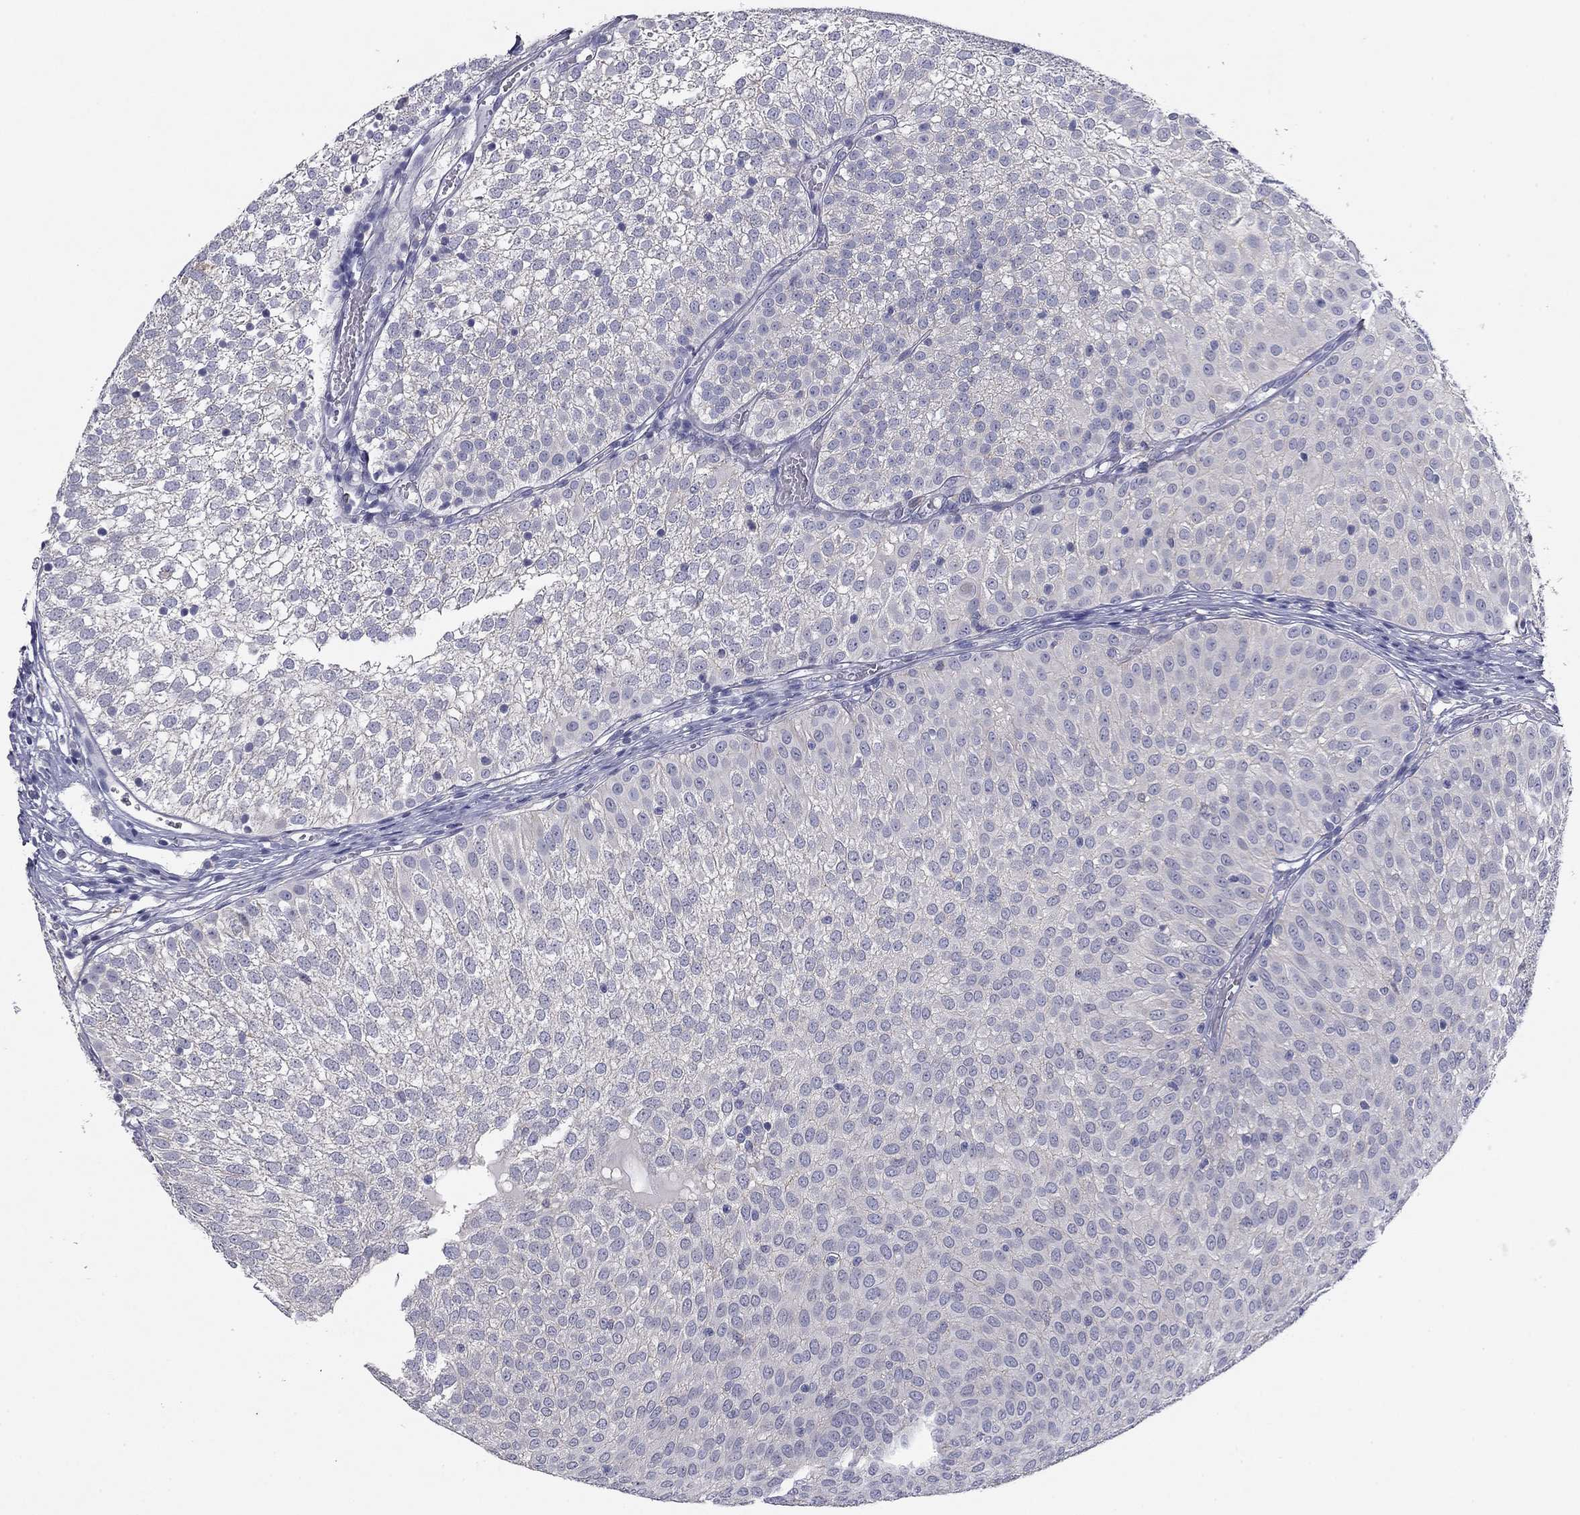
{"staining": {"intensity": "negative", "quantity": "none", "location": "none"}, "tissue": "urothelial cancer", "cell_type": "Tumor cells", "image_type": "cancer", "snomed": [{"axis": "morphology", "description": "Urothelial carcinoma, Low grade"}, {"axis": "topography", "description": "Urinary bladder"}], "caption": "IHC of human low-grade urothelial carcinoma demonstrates no positivity in tumor cells.", "gene": "CNTNAP4", "patient": {"sex": "male", "age": 52}}